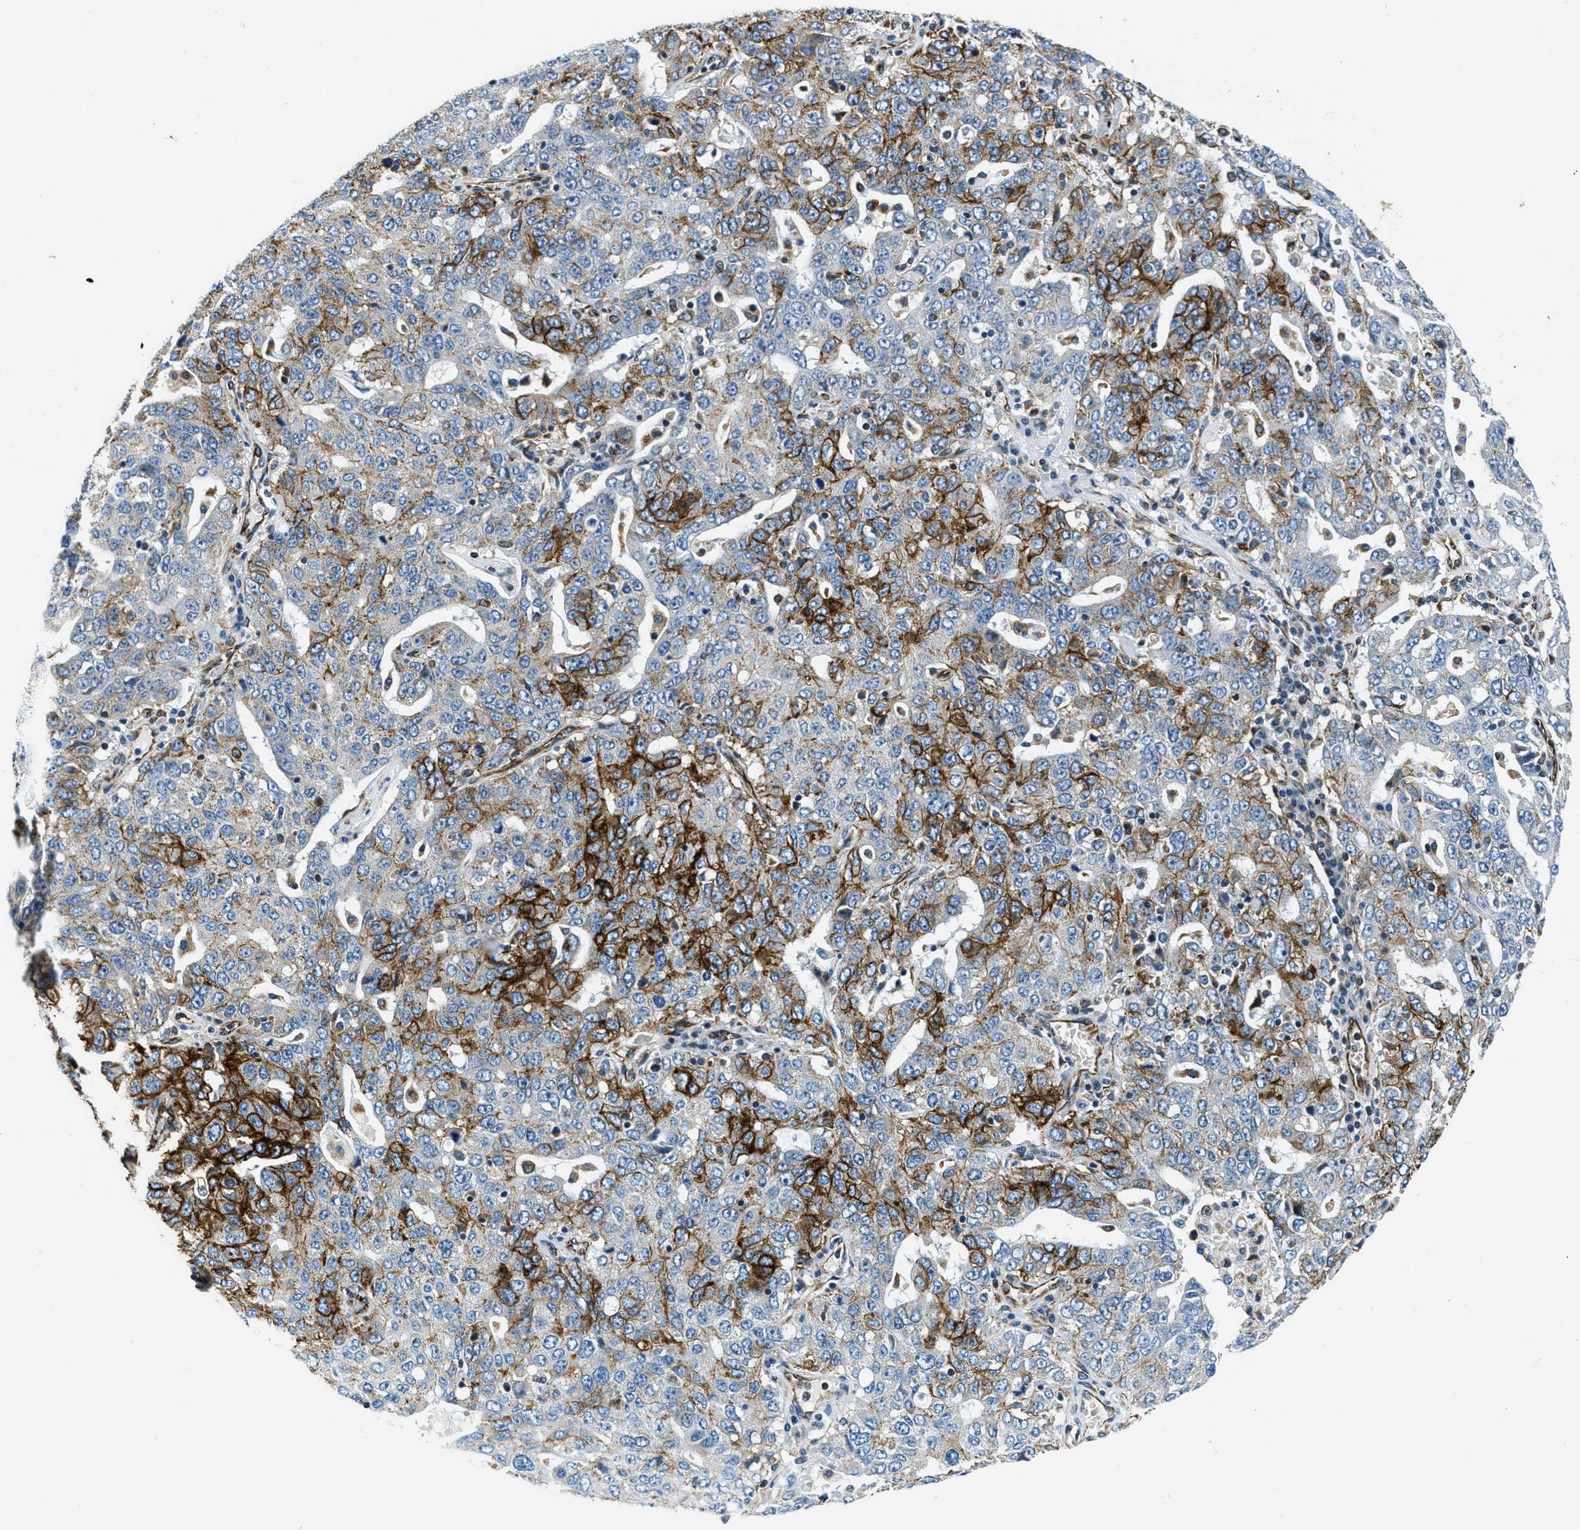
{"staining": {"intensity": "strong", "quantity": "<25%", "location": "cytoplasmic/membranous"}, "tissue": "ovarian cancer", "cell_type": "Tumor cells", "image_type": "cancer", "snomed": [{"axis": "morphology", "description": "Carcinoma, endometroid"}, {"axis": "topography", "description": "Ovary"}], "caption": "Brown immunohistochemical staining in human ovarian endometroid carcinoma demonstrates strong cytoplasmic/membranous expression in about <25% of tumor cells.", "gene": "GNS", "patient": {"sex": "female", "age": 62}}